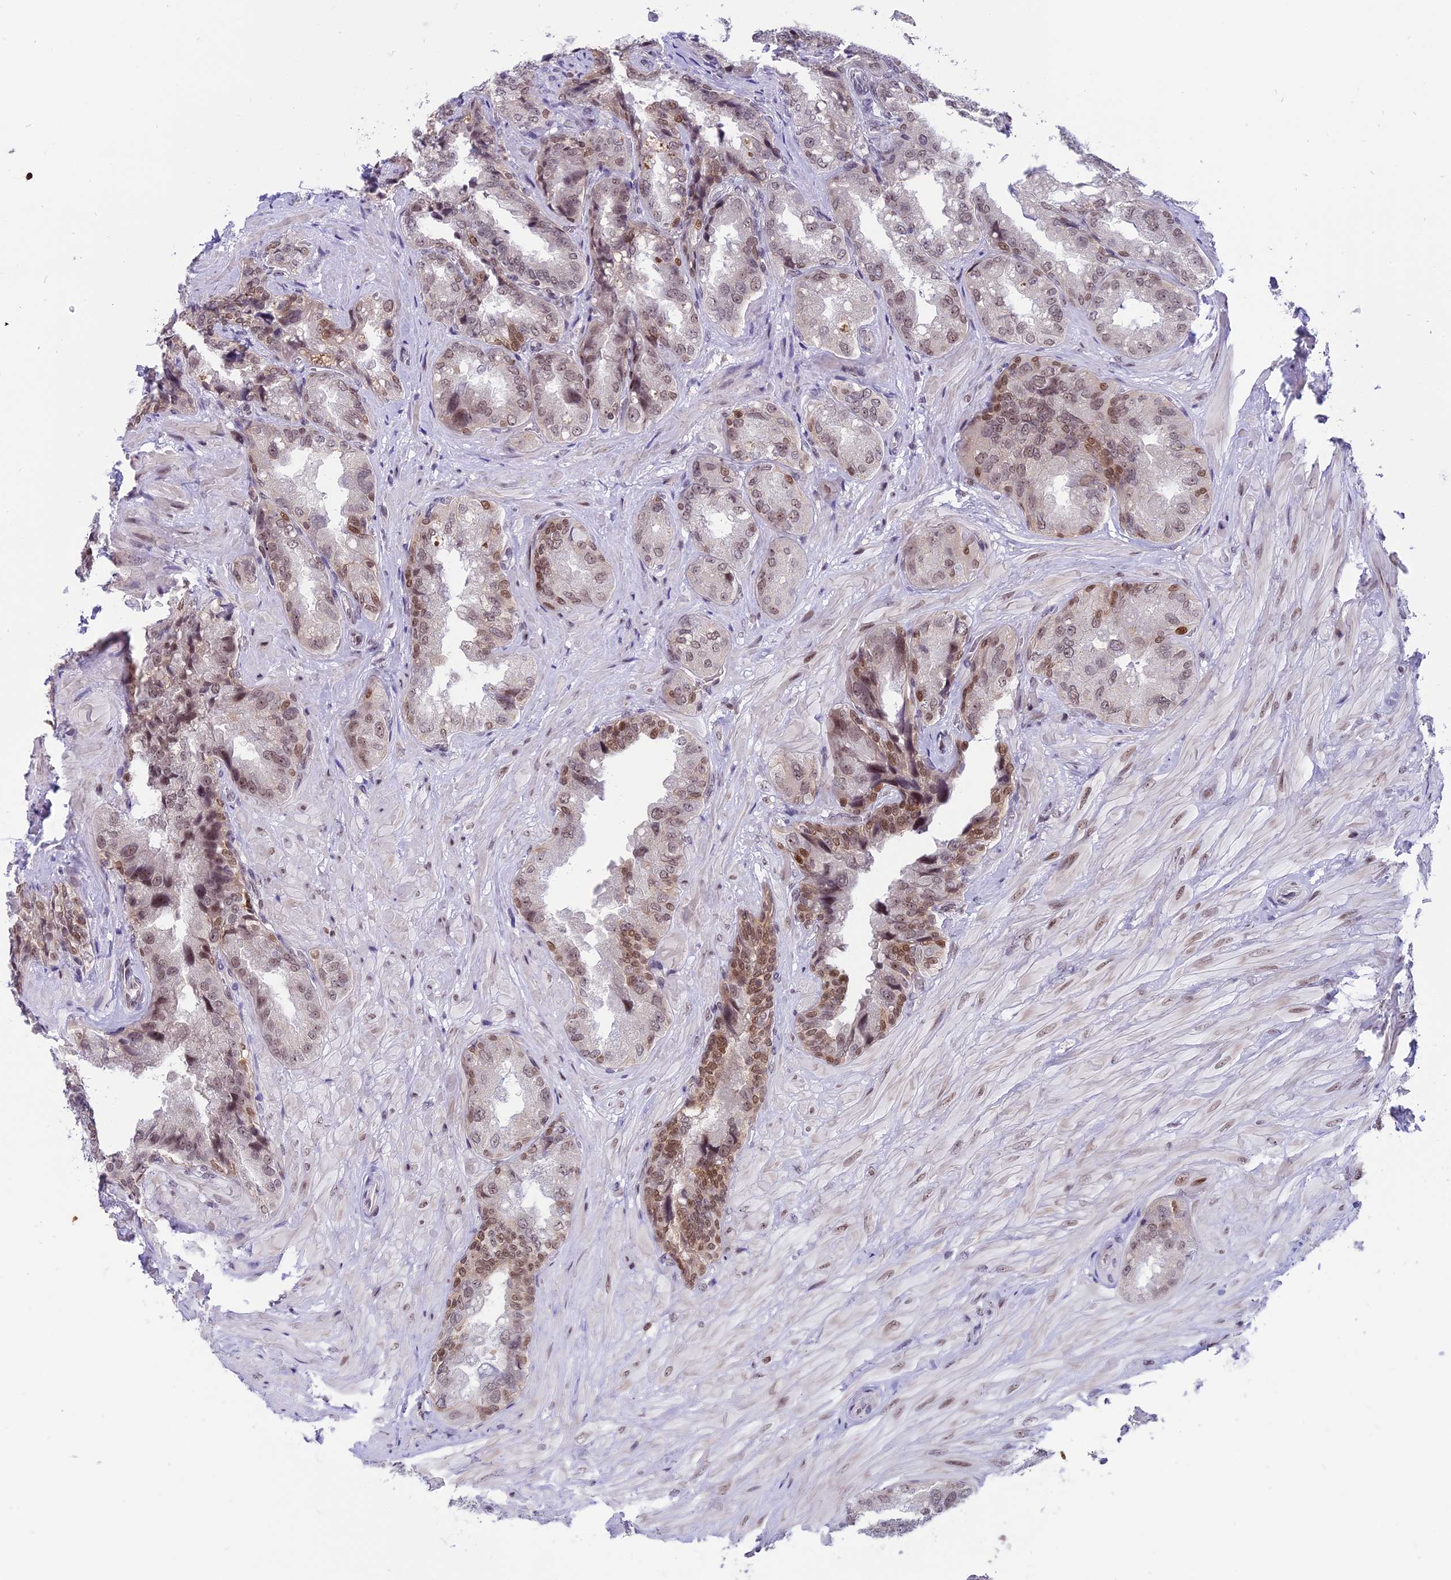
{"staining": {"intensity": "moderate", "quantity": ">75%", "location": "nuclear"}, "tissue": "seminal vesicle", "cell_type": "Glandular cells", "image_type": "normal", "snomed": [{"axis": "morphology", "description": "Normal tissue, NOS"}, {"axis": "topography", "description": "Prostate and seminal vesicle, NOS"}, {"axis": "topography", "description": "Prostate"}, {"axis": "topography", "description": "Seminal veicle"}], "caption": "A medium amount of moderate nuclear expression is identified in about >75% of glandular cells in normal seminal vesicle.", "gene": "TADA3", "patient": {"sex": "male", "age": 67}}